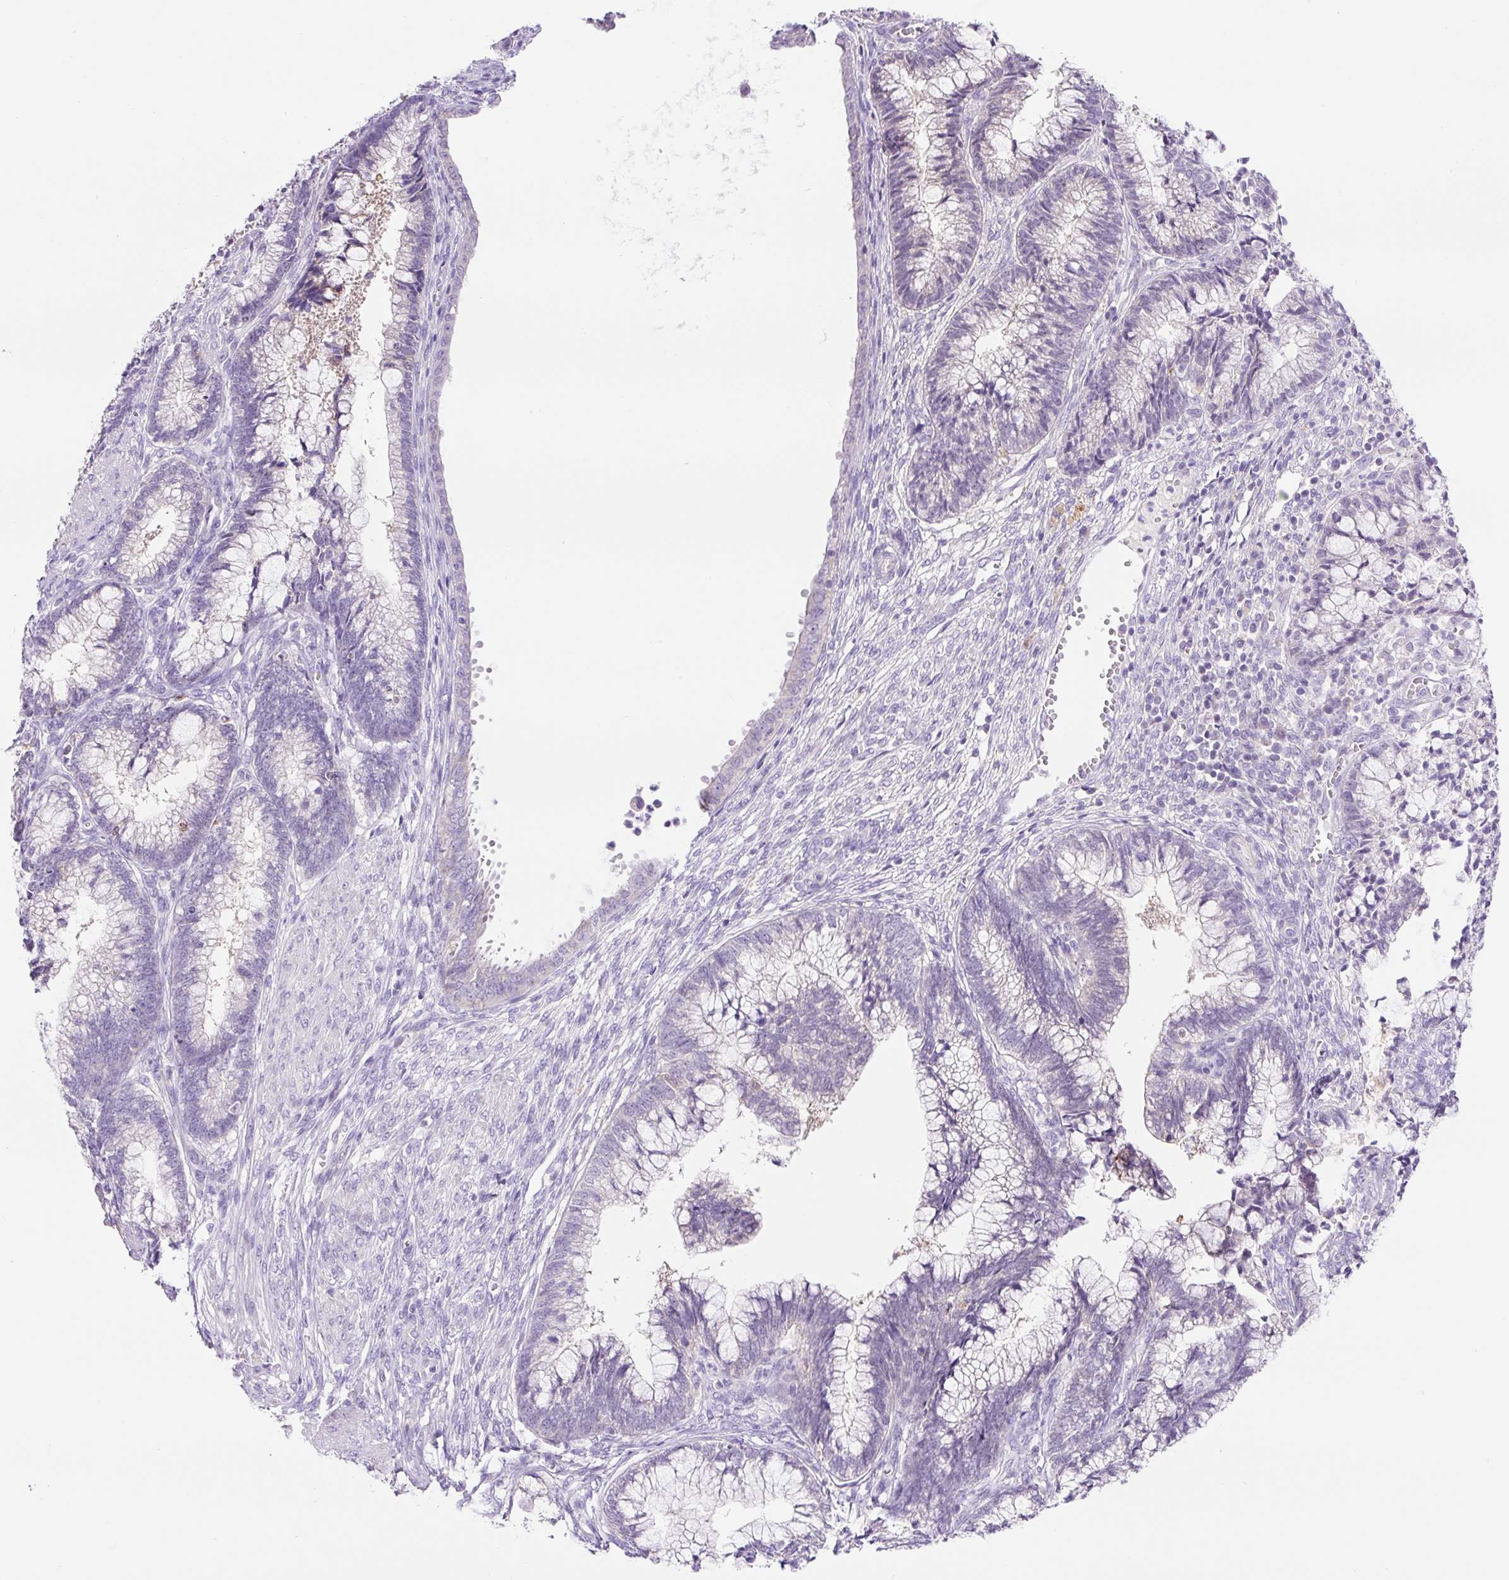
{"staining": {"intensity": "negative", "quantity": "none", "location": "none"}, "tissue": "cervical cancer", "cell_type": "Tumor cells", "image_type": "cancer", "snomed": [{"axis": "morphology", "description": "Adenocarcinoma, NOS"}, {"axis": "topography", "description": "Cervix"}], "caption": "Immunohistochemistry (IHC) photomicrograph of adenocarcinoma (cervical) stained for a protein (brown), which exhibits no staining in tumor cells. The staining is performed using DAB (3,3'-diaminobenzidine) brown chromogen with nuclei counter-stained in using hematoxylin.", "gene": "NDST3", "patient": {"sex": "female", "age": 44}}